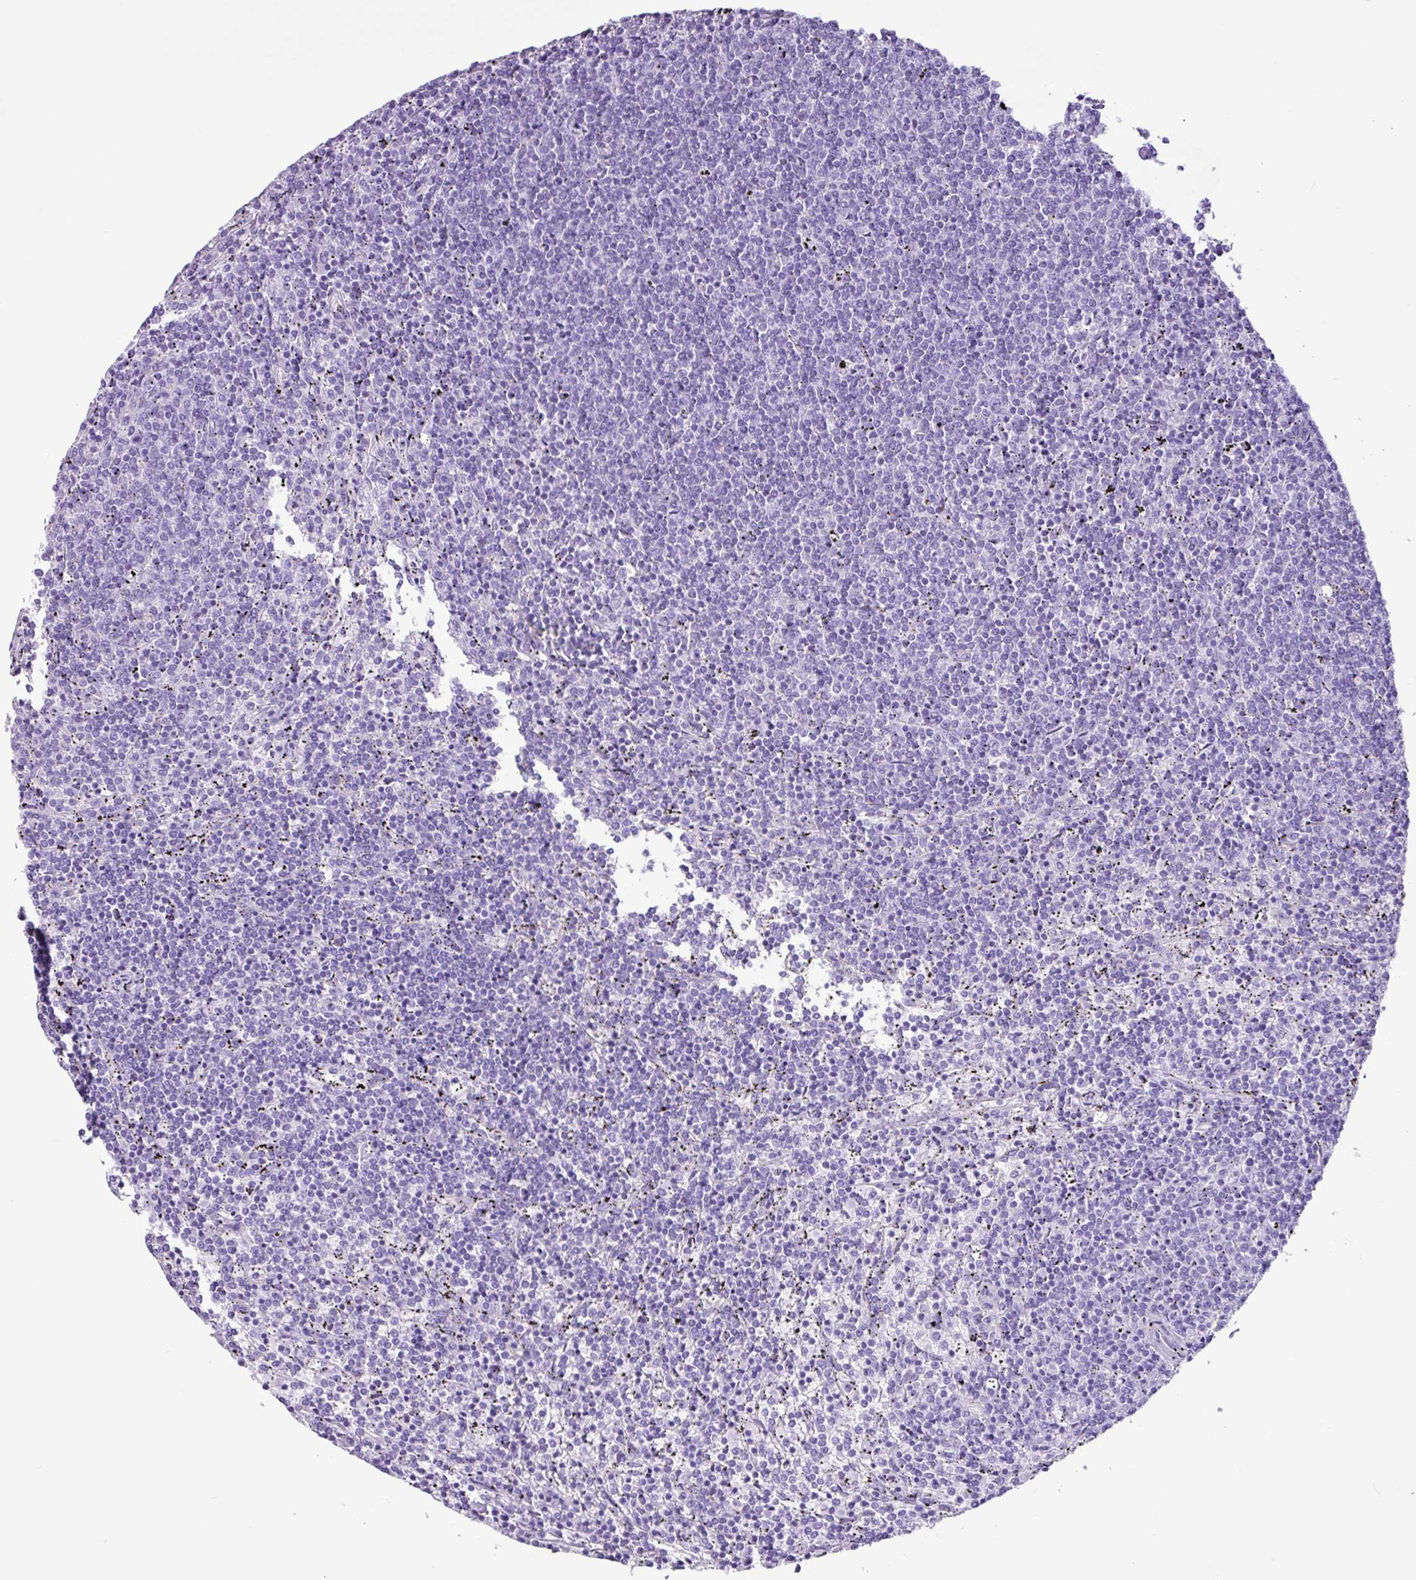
{"staining": {"intensity": "negative", "quantity": "none", "location": "none"}, "tissue": "lymphoma", "cell_type": "Tumor cells", "image_type": "cancer", "snomed": [{"axis": "morphology", "description": "Malignant lymphoma, non-Hodgkin's type, Low grade"}, {"axis": "topography", "description": "Spleen"}], "caption": "Tumor cells are negative for brown protein staining in lymphoma.", "gene": "CKMT2", "patient": {"sex": "female", "age": 50}}